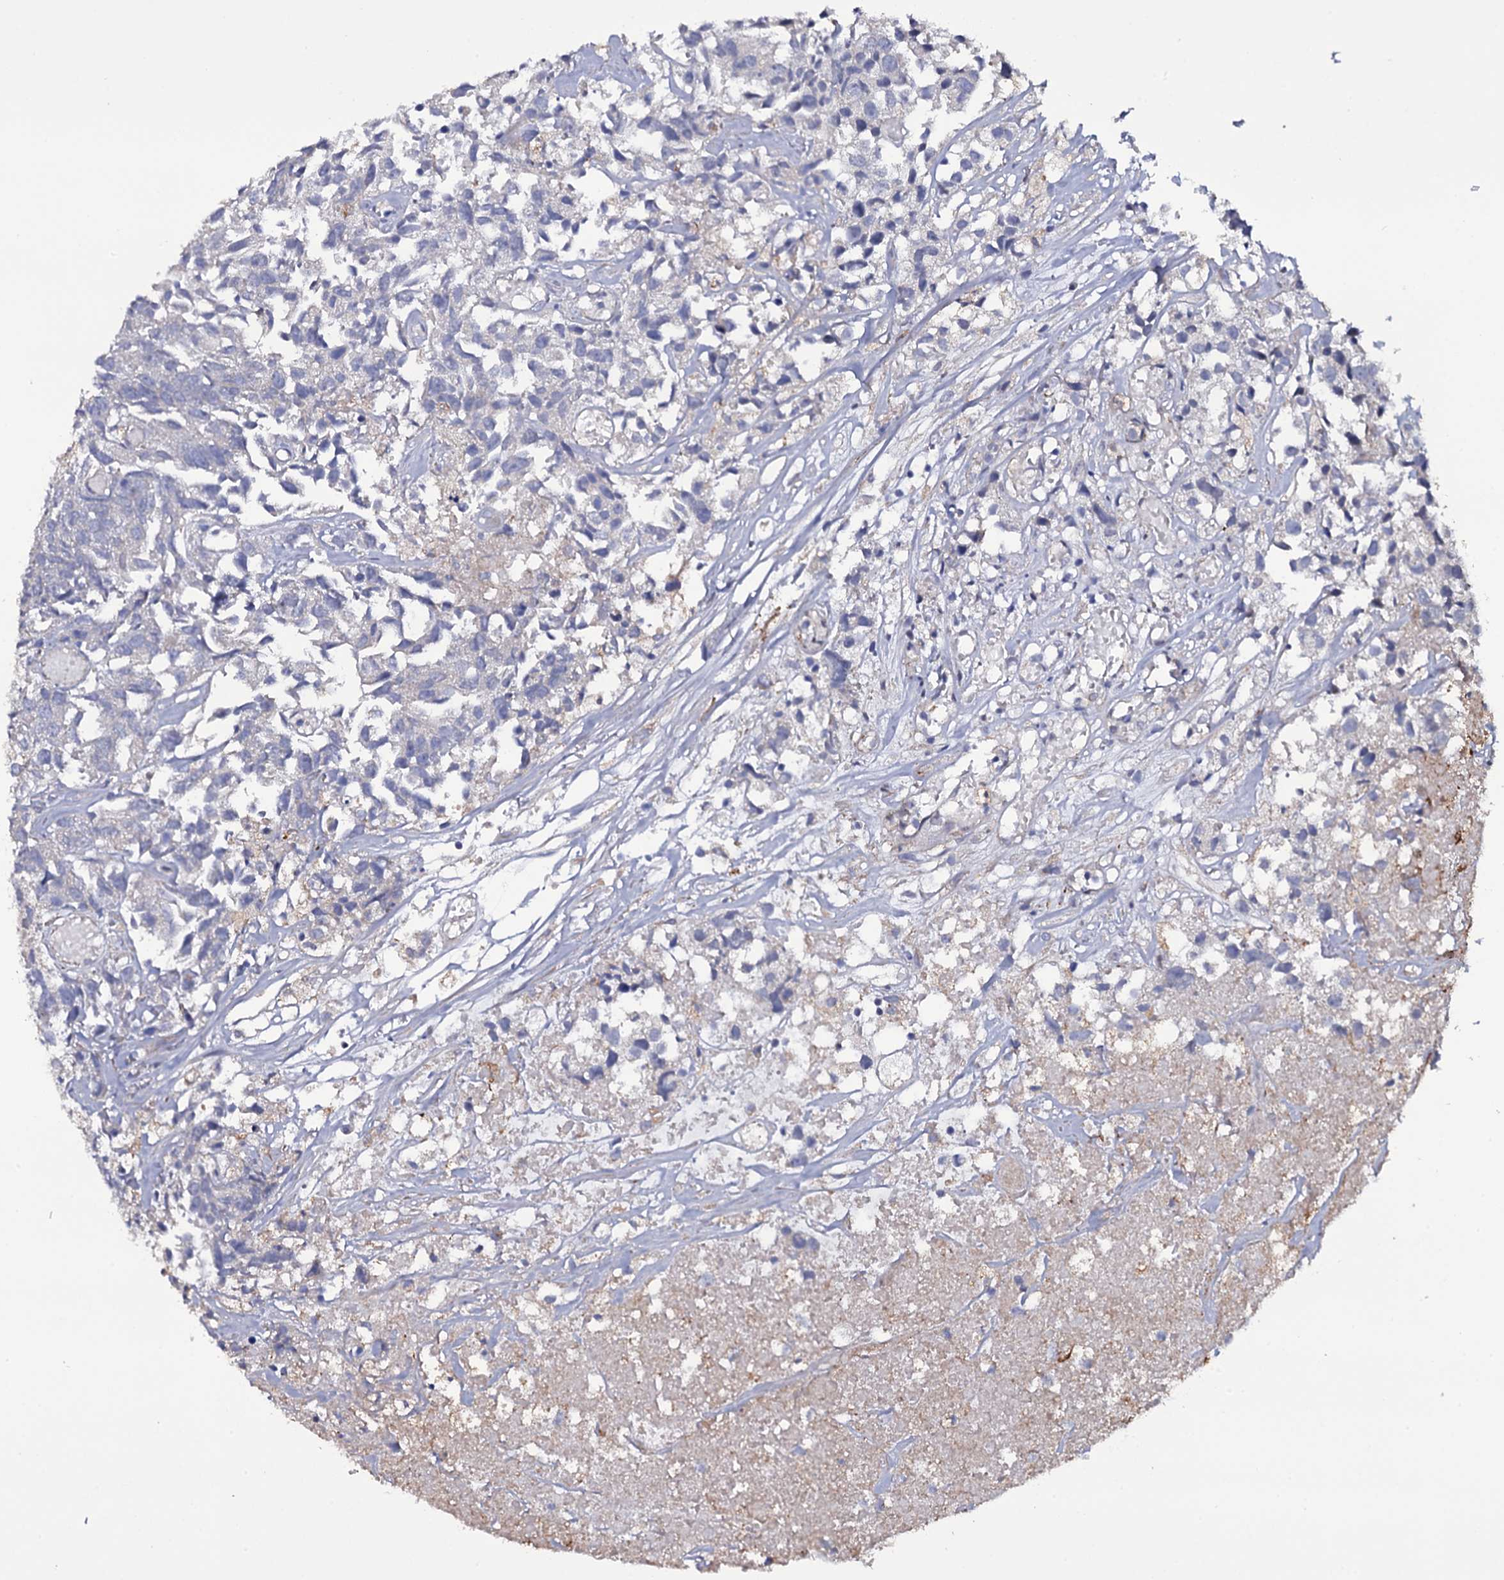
{"staining": {"intensity": "negative", "quantity": "none", "location": "none"}, "tissue": "urothelial cancer", "cell_type": "Tumor cells", "image_type": "cancer", "snomed": [{"axis": "morphology", "description": "Urothelial carcinoma, High grade"}, {"axis": "topography", "description": "Urinary bladder"}], "caption": "Immunohistochemical staining of human urothelial cancer demonstrates no significant positivity in tumor cells.", "gene": "TTC23", "patient": {"sex": "female", "age": 75}}